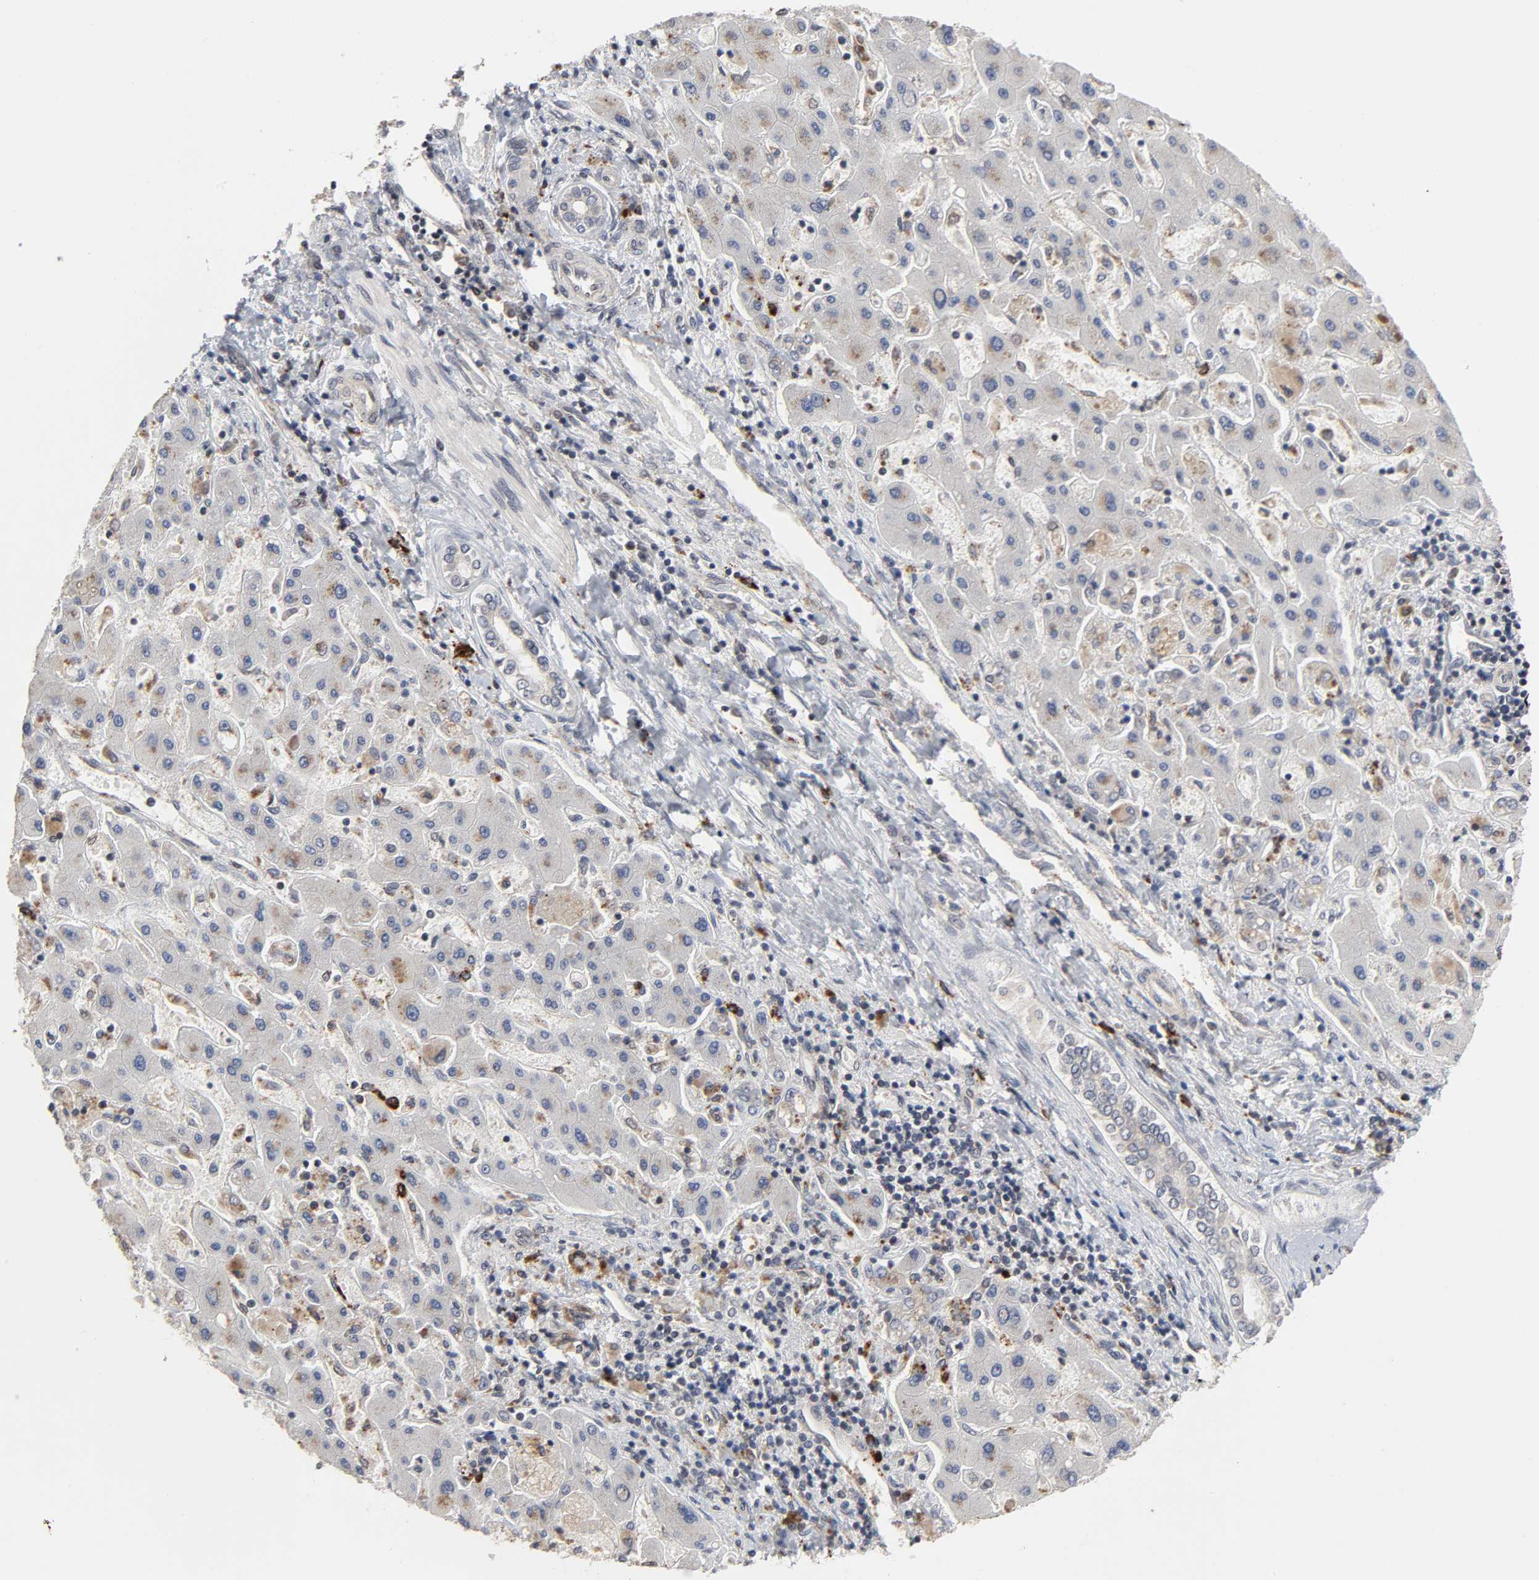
{"staining": {"intensity": "weak", "quantity": "<25%", "location": "cytoplasmic/membranous"}, "tissue": "liver cancer", "cell_type": "Tumor cells", "image_type": "cancer", "snomed": [{"axis": "morphology", "description": "Cholangiocarcinoma"}, {"axis": "topography", "description": "Liver"}], "caption": "Immunohistochemistry photomicrograph of human liver cholangiocarcinoma stained for a protein (brown), which reveals no positivity in tumor cells.", "gene": "CCDC175", "patient": {"sex": "male", "age": 50}}